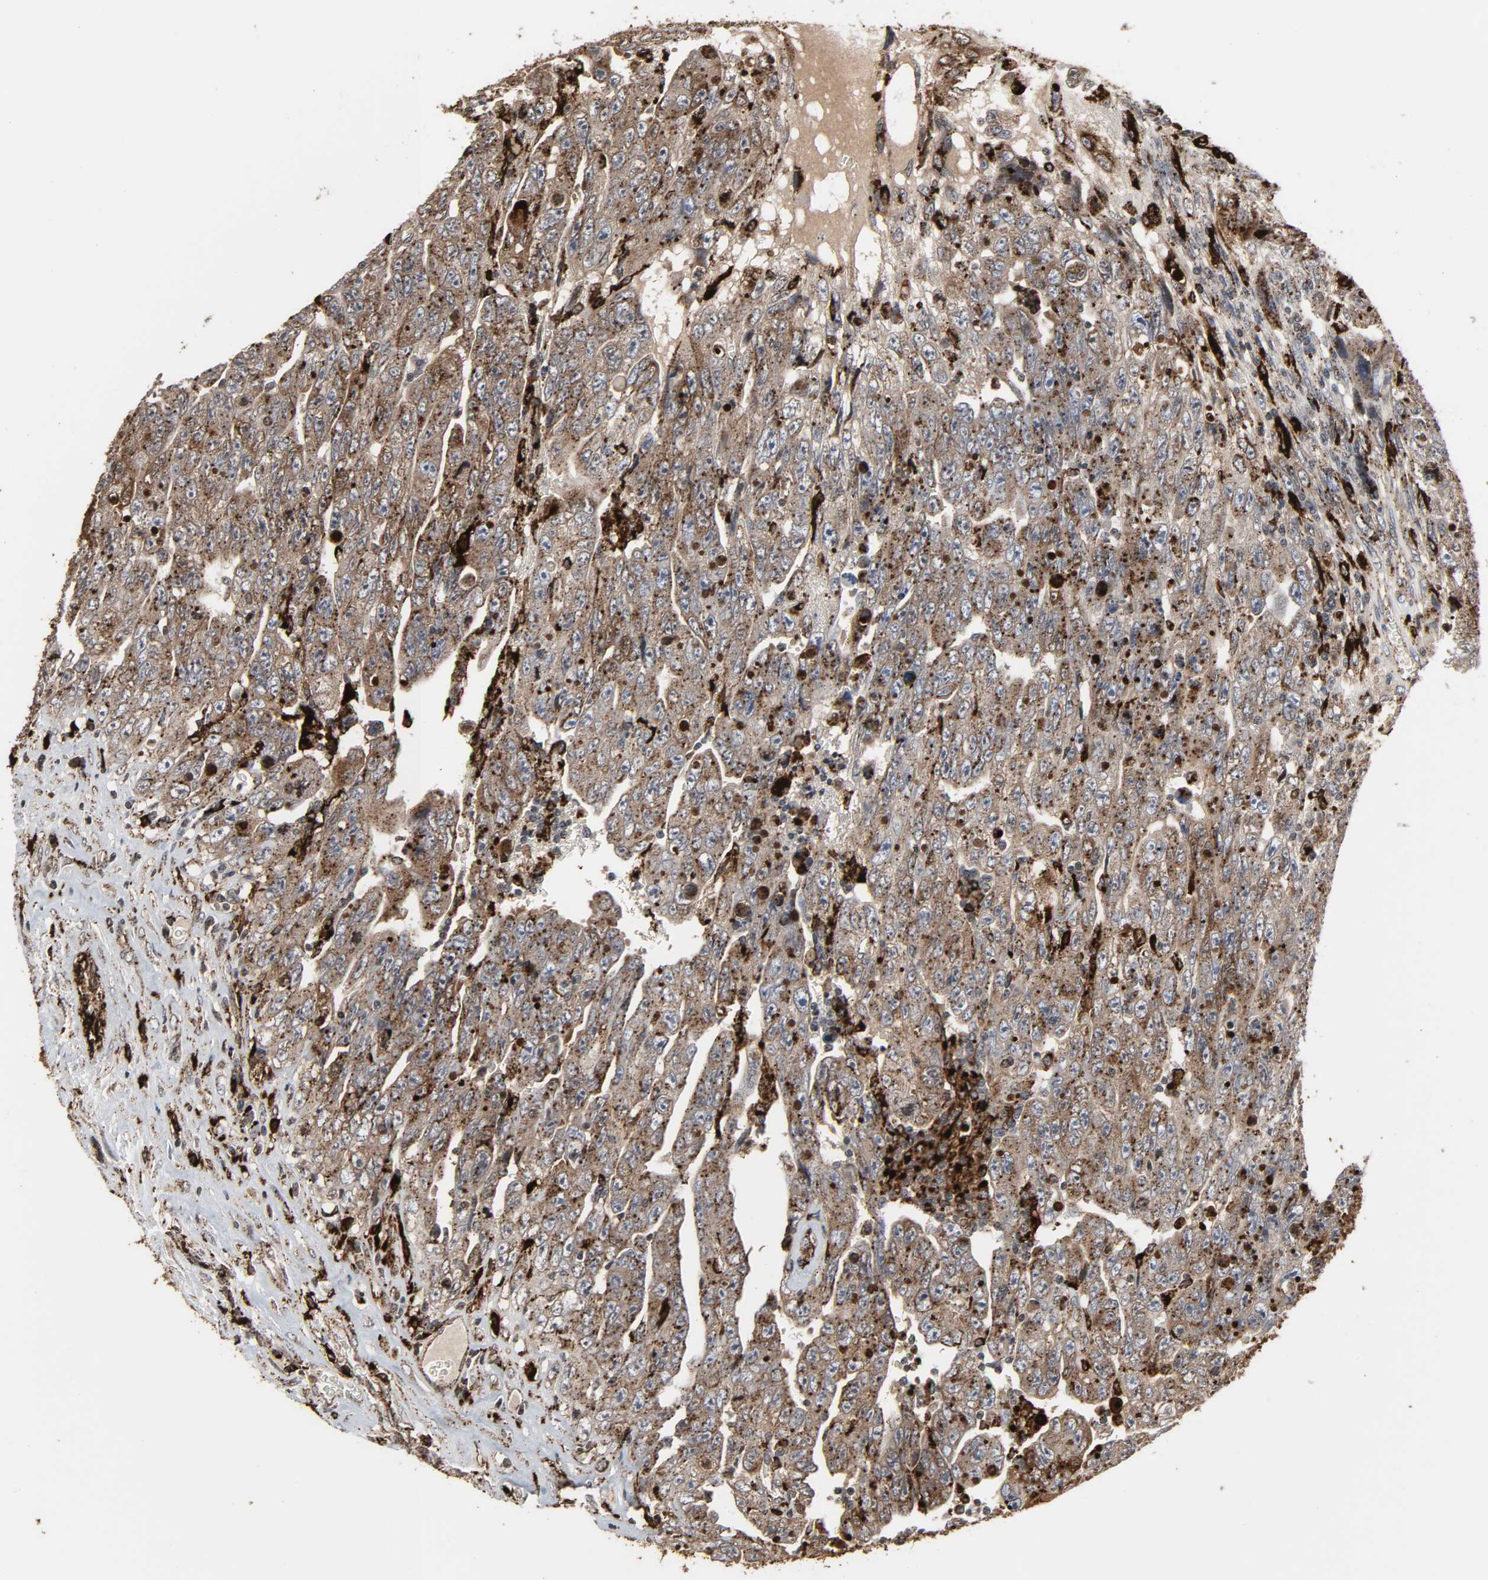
{"staining": {"intensity": "strong", "quantity": ">75%", "location": "cytoplasmic/membranous"}, "tissue": "testis cancer", "cell_type": "Tumor cells", "image_type": "cancer", "snomed": [{"axis": "morphology", "description": "Carcinoma, Embryonal, NOS"}, {"axis": "topography", "description": "Testis"}], "caption": "Embryonal carcinoma (testis) was stained to show a protein in brown. There is high levels of strong cytoplasmic/membranous staining in approximately >75% of tumor cells.", "gene": "PSAP", "patient": {"sex": "male", "age": 28}}